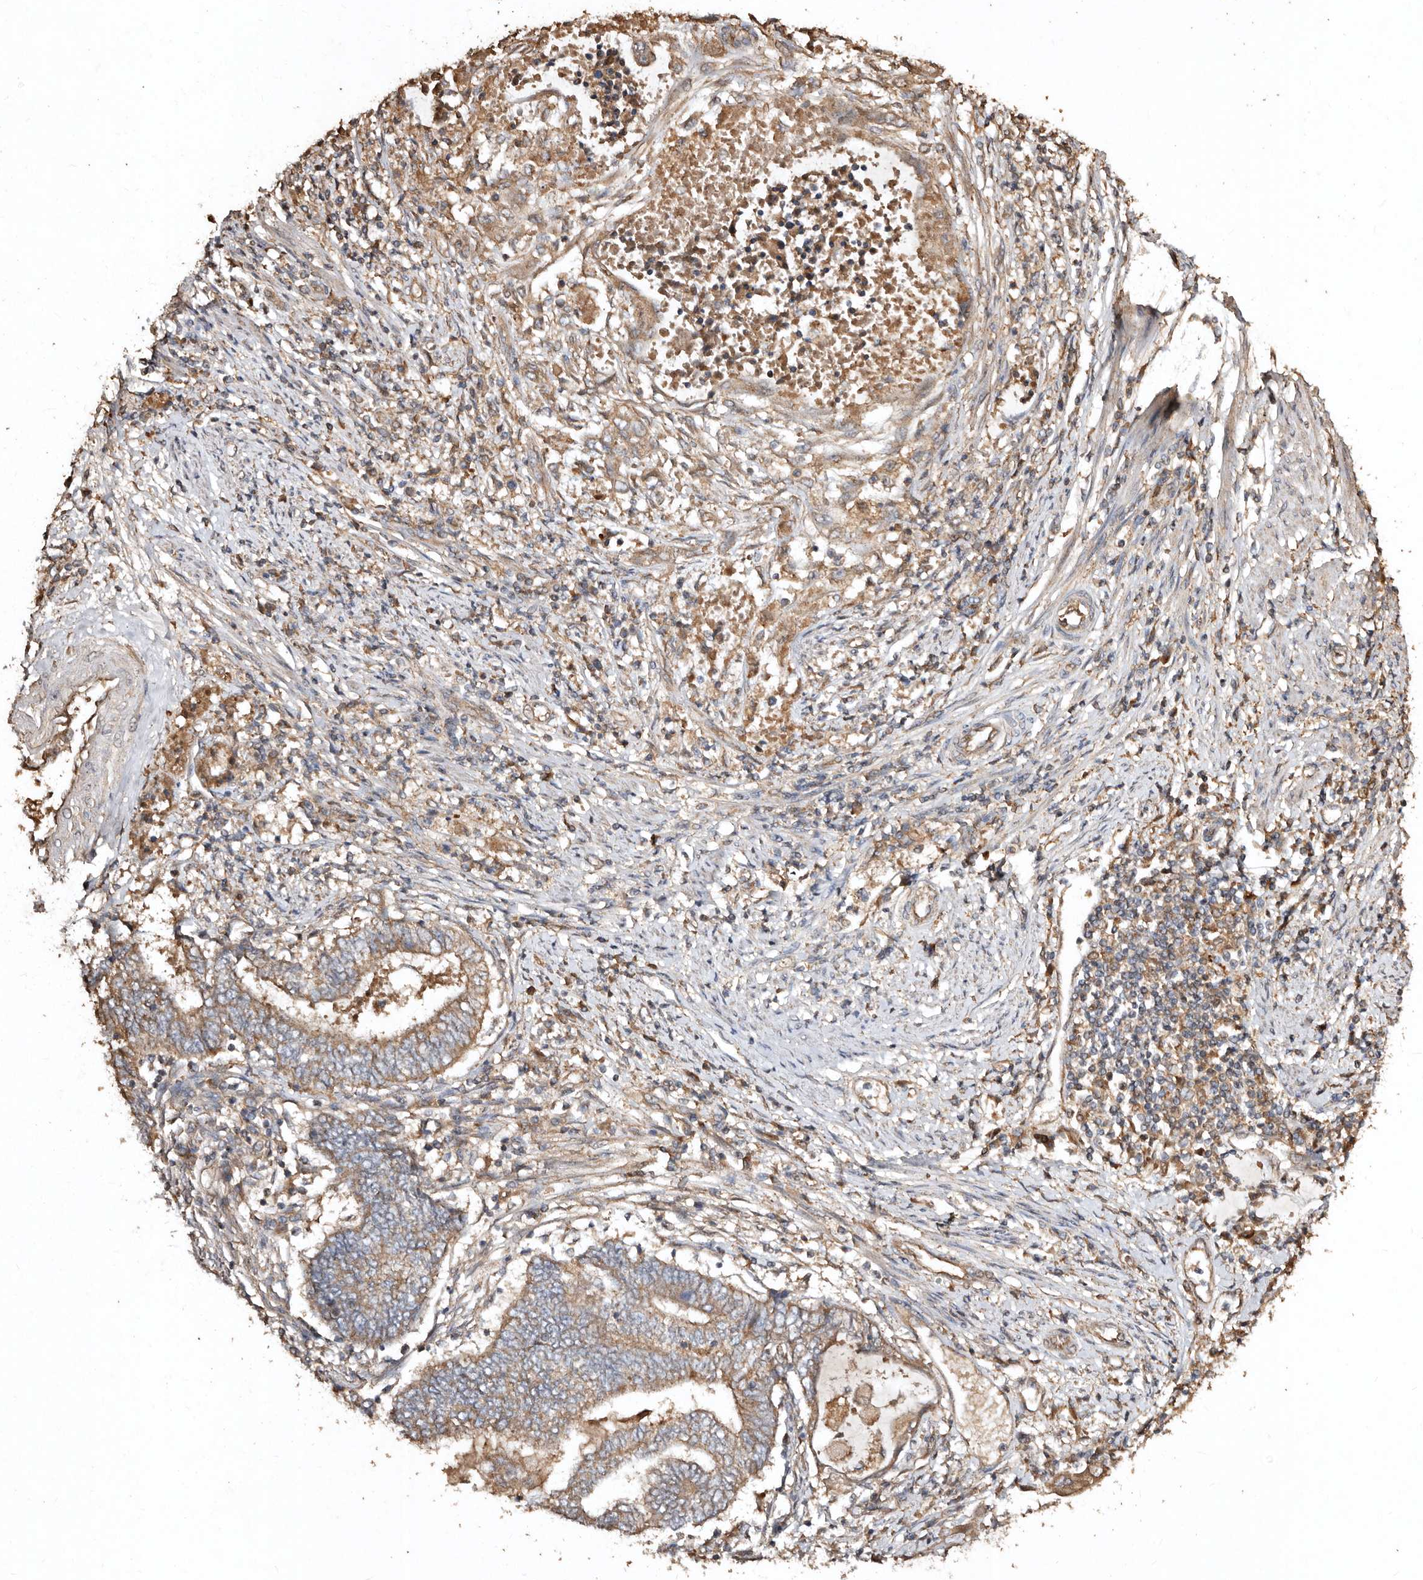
{"staining": {"intensity": "moderate", "quantity": ">75%", "location": "cytoplasmic/membranous"}, "tissue": "endometrial cancer", "cell_type": "Tumor cells", "image_type": "cancer", "snomed": [{"axis": "morphology", "description": "Adenocarcinoma, NOS"}, {"axis": "topography", "description": "Uterus"}, {"axis": "topography", "description": "Endometrium"}], "caption": "Immunohistochemistry (IHC) (DAB (3,3'-diaminobenzidine)) staining of human endometrial adenocarcinoma shows moderate cytoplasmic/membranous protein expression in approximately >75% of tumor cells. (IHC, brightfield microscopy, high magnification).", "gene": "FARS2", "patient": {"sex": "female", "age": 70}}